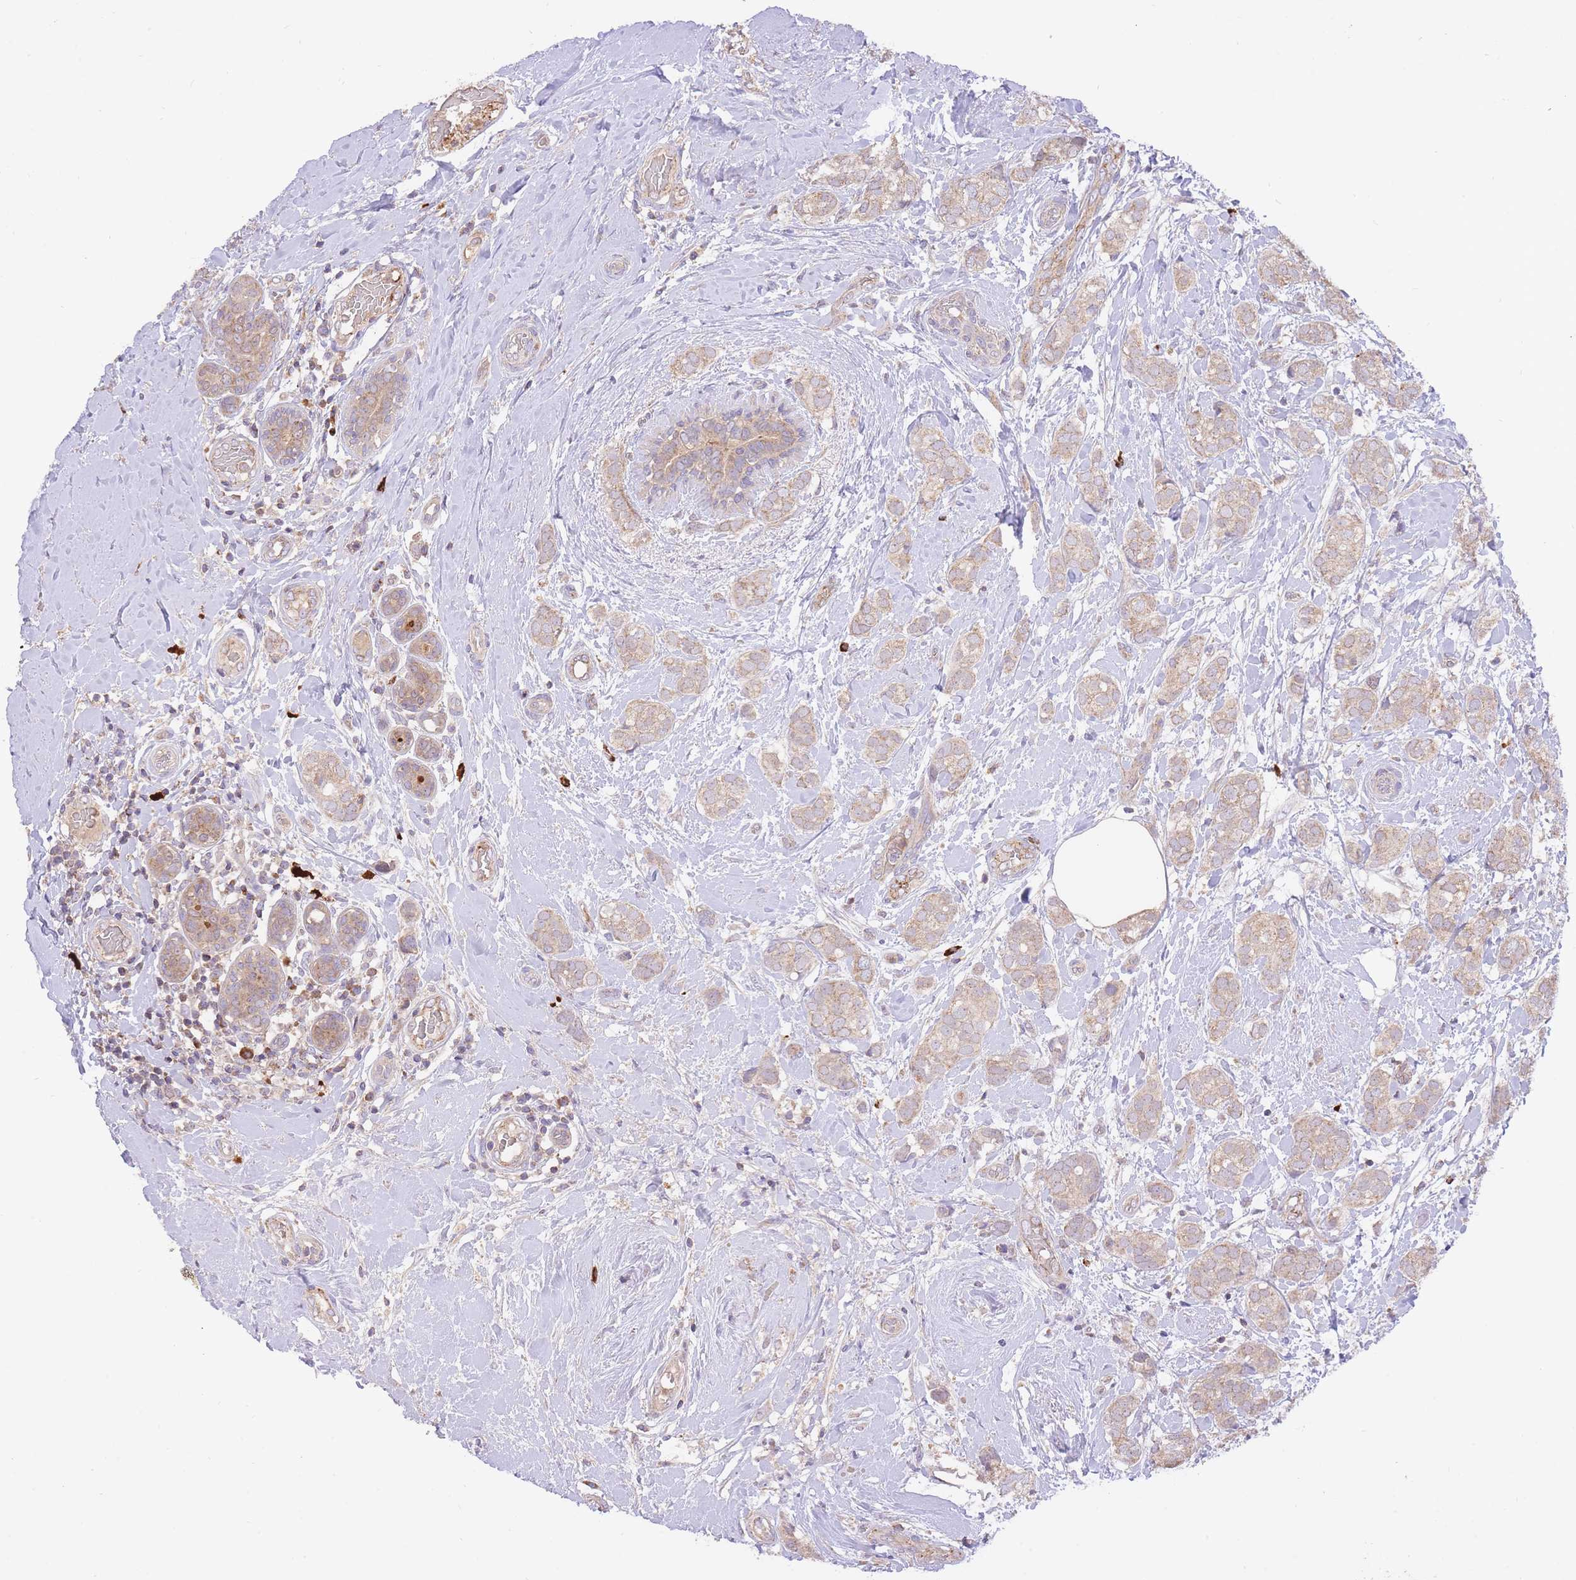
{"staining": {"intensity": "moderate", "quantity": ">75%", "location": "cytoplasmic/membranous"}, "tissue": "breast cancer", "cell_type": "Tumor cells", "image_type": "cancer", "snomed": [{"axis": "morphology", "description": "Duct carcinoma"}, {"axis": "topography", "description": "Breast"}], "caption": "This photomicrograph shows immunohistochemistry (IHC) staining of breast cancer (intraductal carcinoma), with medium moderate cytoplasmic/membranous positivity in approximately >75% of tumor cells.", "gene": "PREP", "patient": {"sex": "female", "age": 73}}